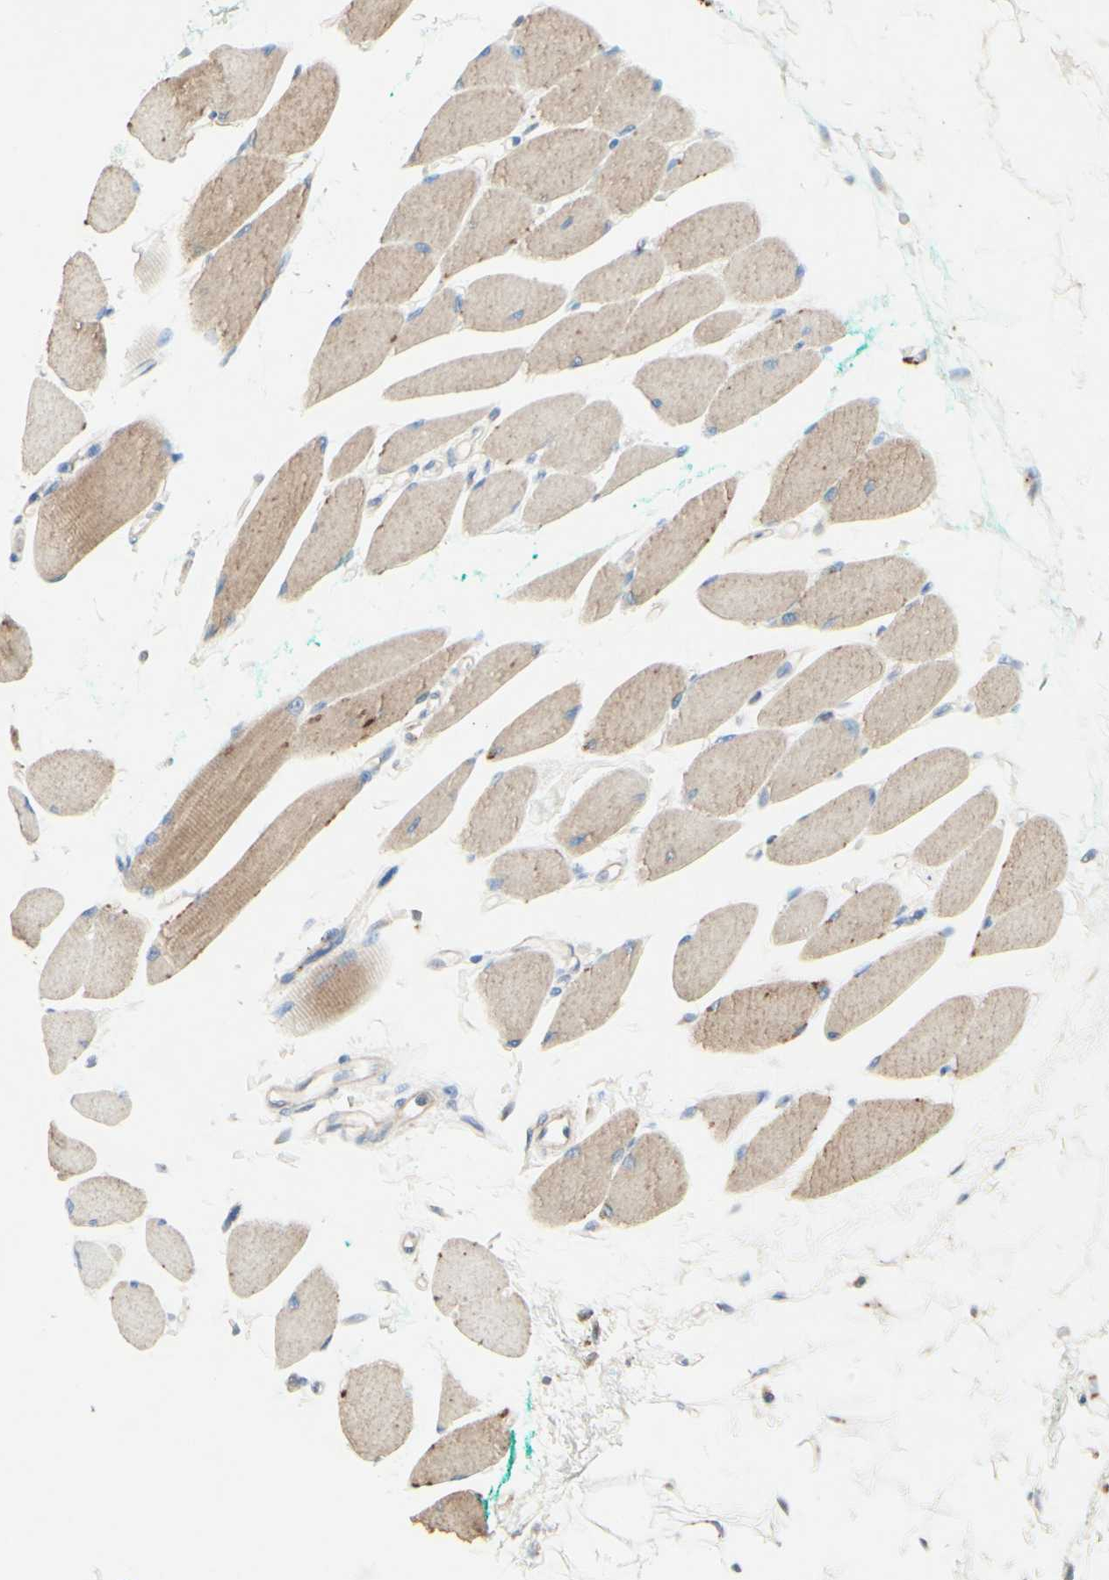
{"staining": {"intensity": "moderate", "quantity": ">75%", "location": "cytoplasmic/membranous"}, "tissue": "skeletal muscle", "cell_type": "Myocytes", "image_type": "normal", "snomed": [{"axis": "morphology", "description": "Normal tissue, NOS"}, {"axis": "topography", "description": "Skeletal muscle"}, {"axis": "topography", "description": "Oral tissue"}, {"axis": "topography", "description": "Peripheral nerve tissue"}], "caption": "Moderate cytoplasmic/membranous positivity is appreciated in about >75% of myocytes in normal skeletal muscle. Immunohistochemistry (ihc) stains the protein of interest in brown and the nuclei are stained blue.", "gene": "MTM1", "patient": {"sex": "female", "age": 84}}